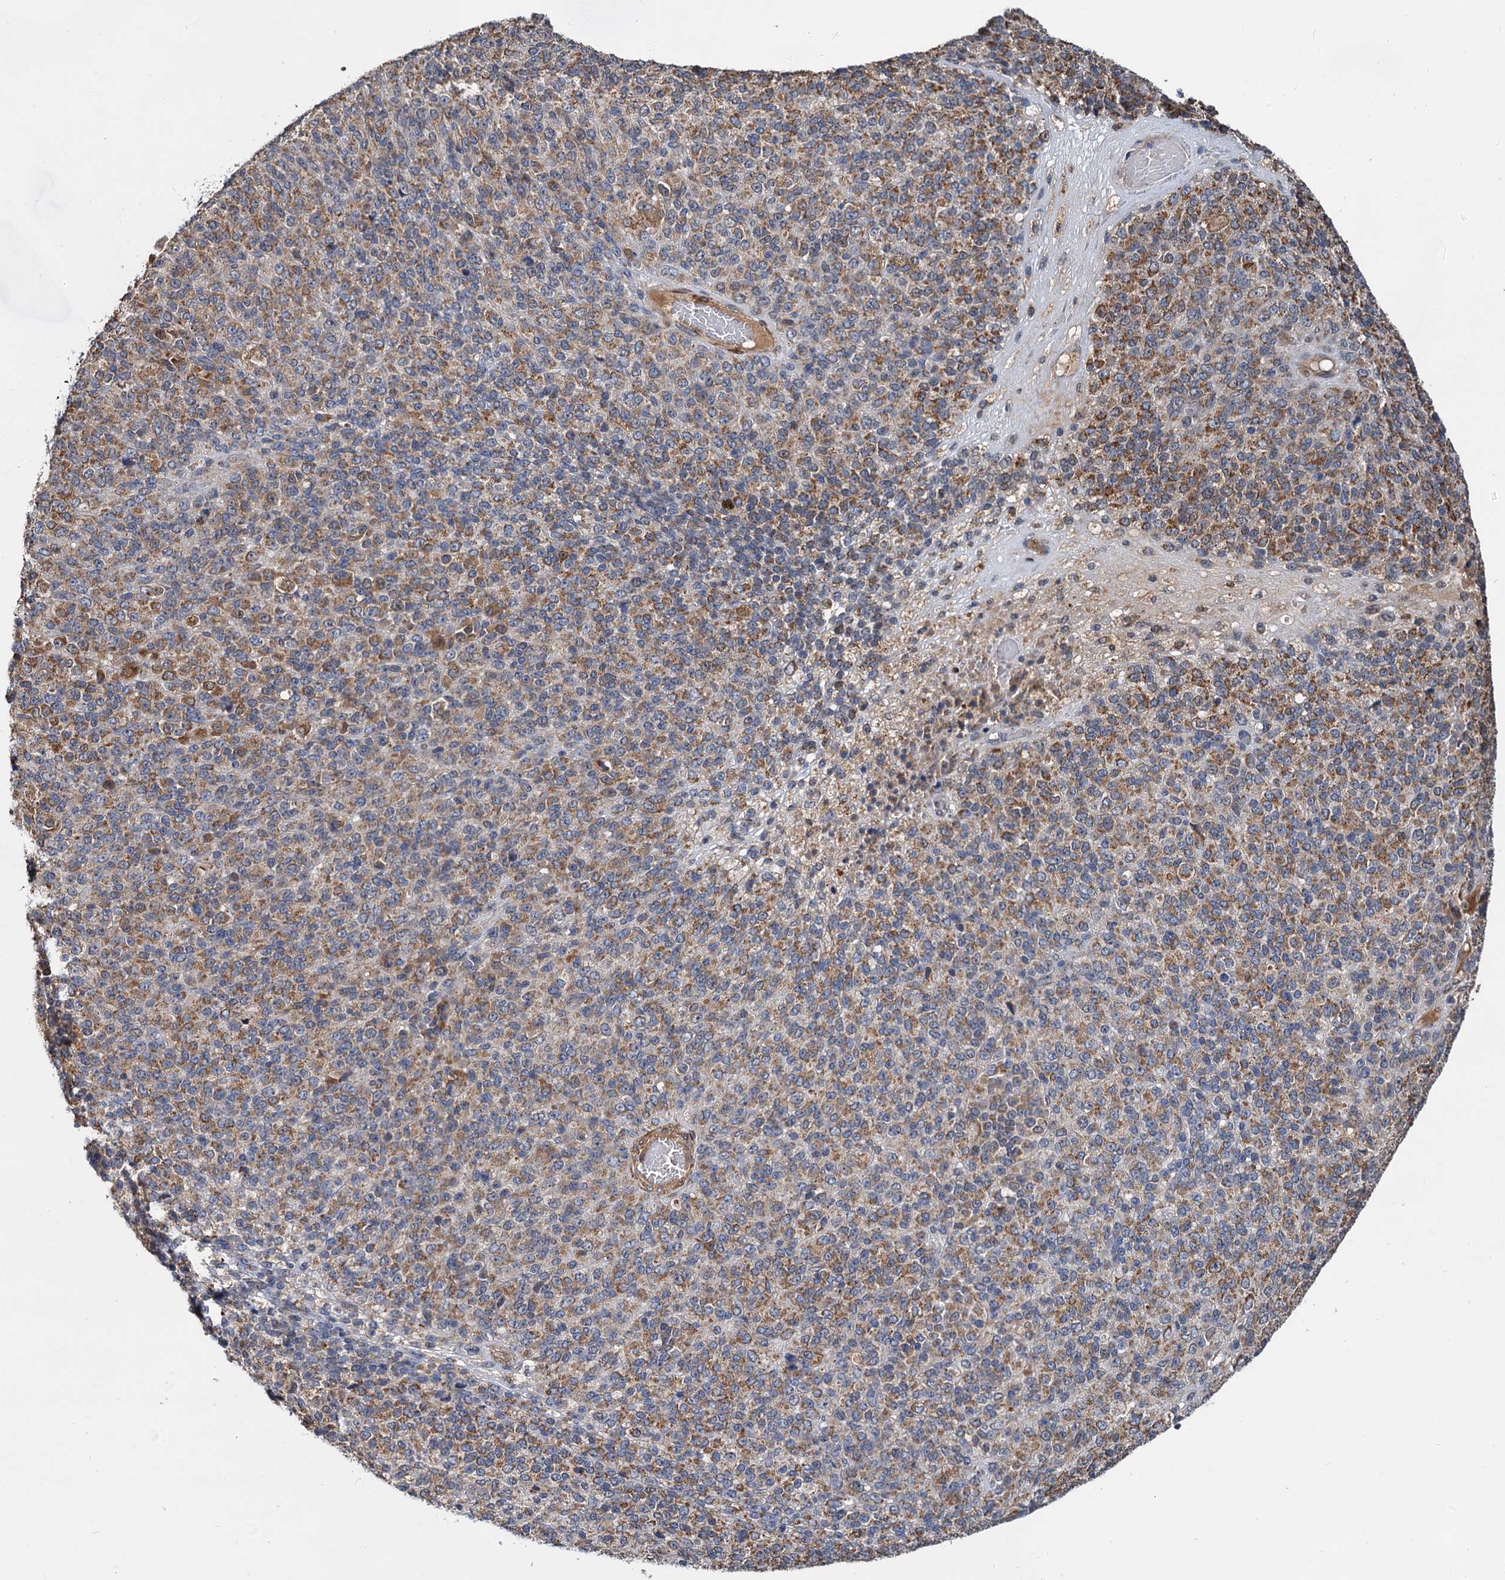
{"staining": {"intensity": "moderate", "quantity": ">75%", "location": "cytoplasmic/membranous"}, "tissue": "melanoma", "cell_type": "Tumor cells", "image_type": "cancer", "snomed": [{"axis": "morphology", "description": "Malignant melanoma, Metastatic site"}, {"axis": "topography", "description": "Brain"}], "caption": "Immunohistochemical staining of human malignant melanoma (metastatic site) reveals medium levels of moderate cytoplasmic/membranous expression in about >75% of tumor cells. (DAB IHC with brightfield microscopy, high magnification).", "gene": "ALKBH7", "patient": {"sex": "female", "age": 56}}